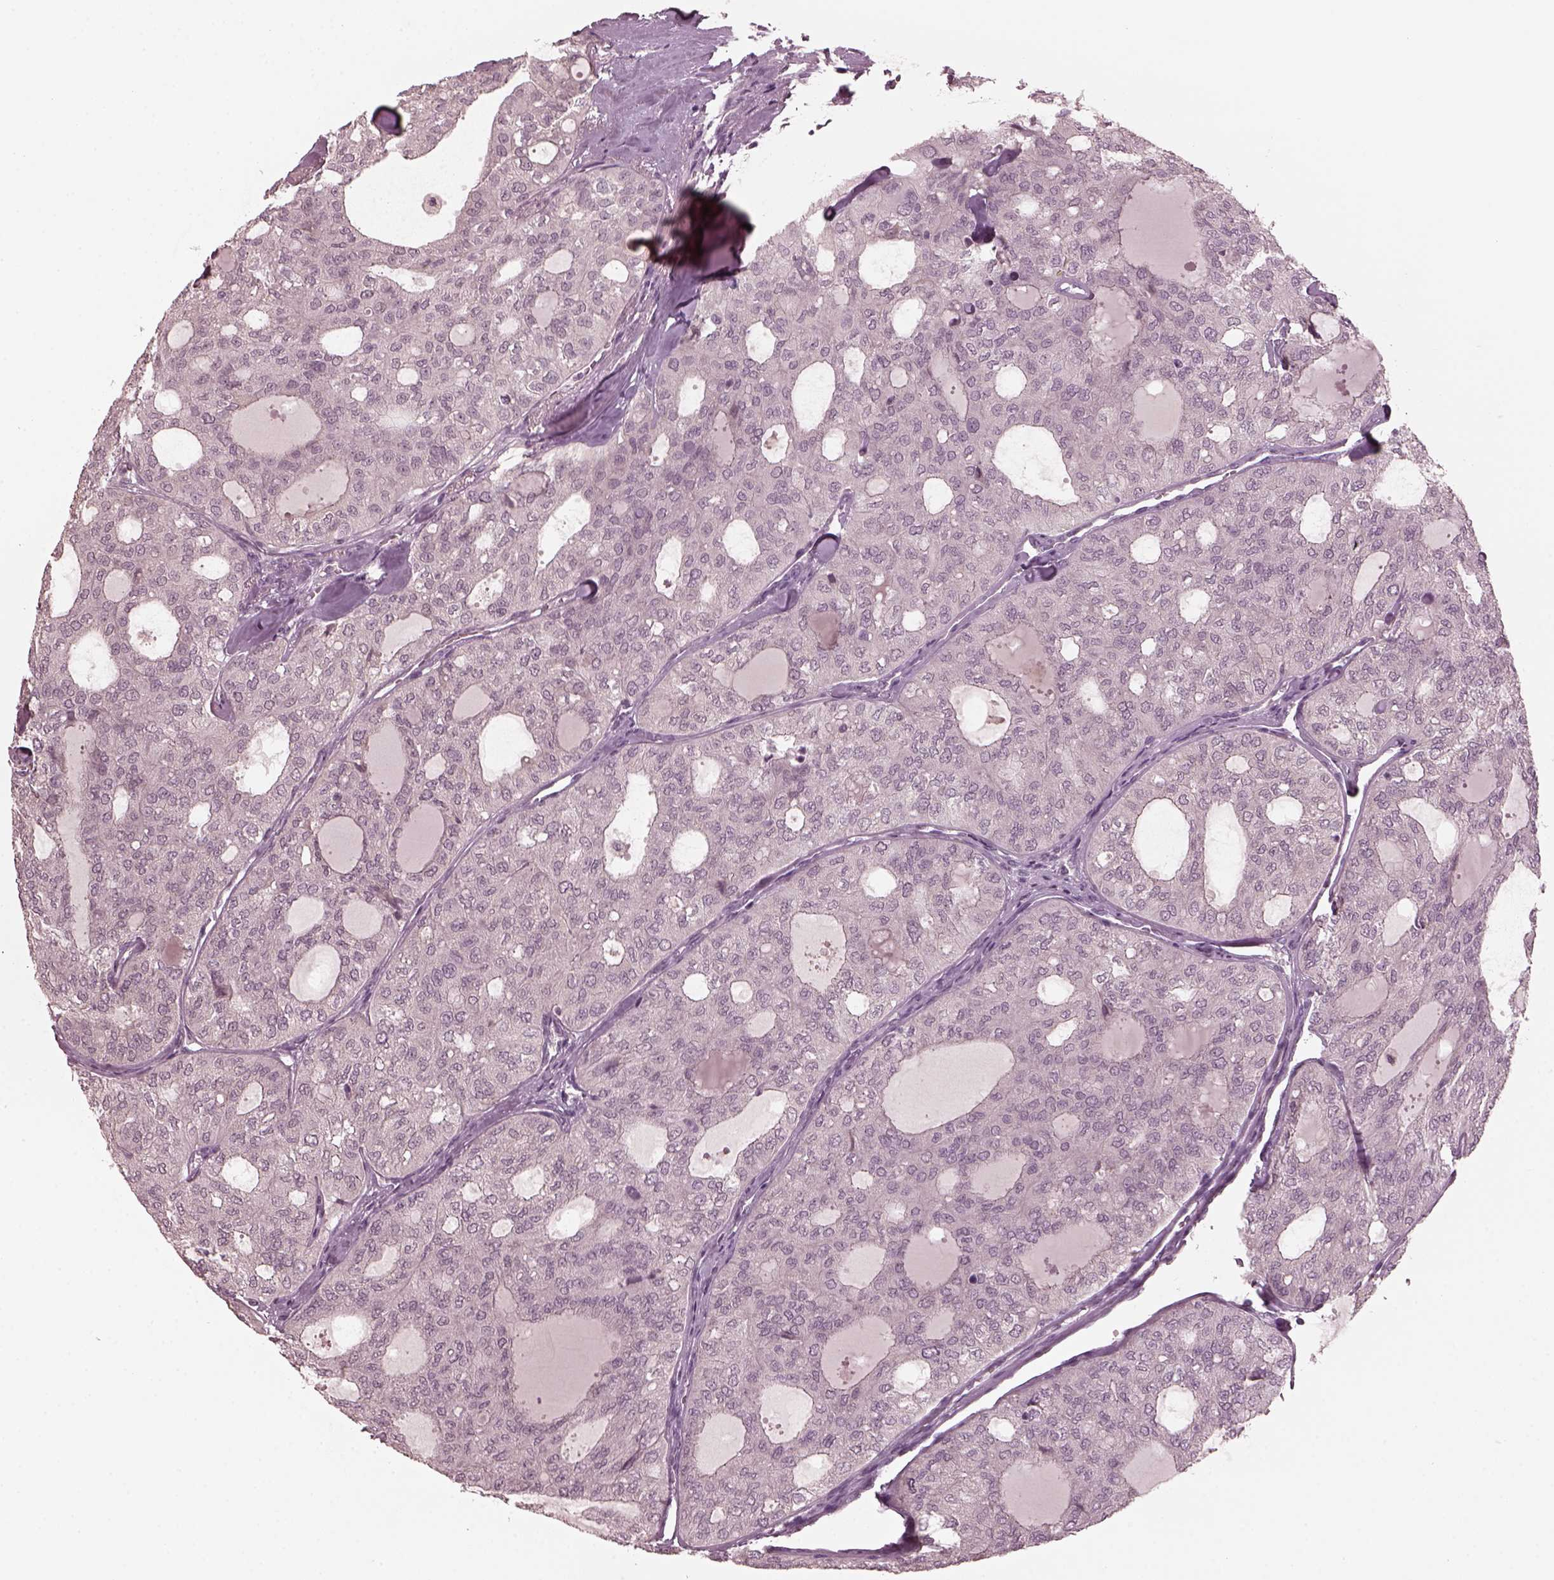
{"staining": {"intensity": "negative", "quantity": "none", "location": "none"}, "tissue": "thyroid cancer", "cell_type": "Tumor cells", "image_type": "cancer", "snomed": [{"axis": "morphology", "description": "Follicular adenoma carcinoma, NOS"}, {"axis": "topography", "description": "Thyroid gland"}], "caption": "The image demonstrates no staining of tumor cells in thyroid cancer.", "gene": "RGS7", "patient": {"sex": "male", "age": 75}}